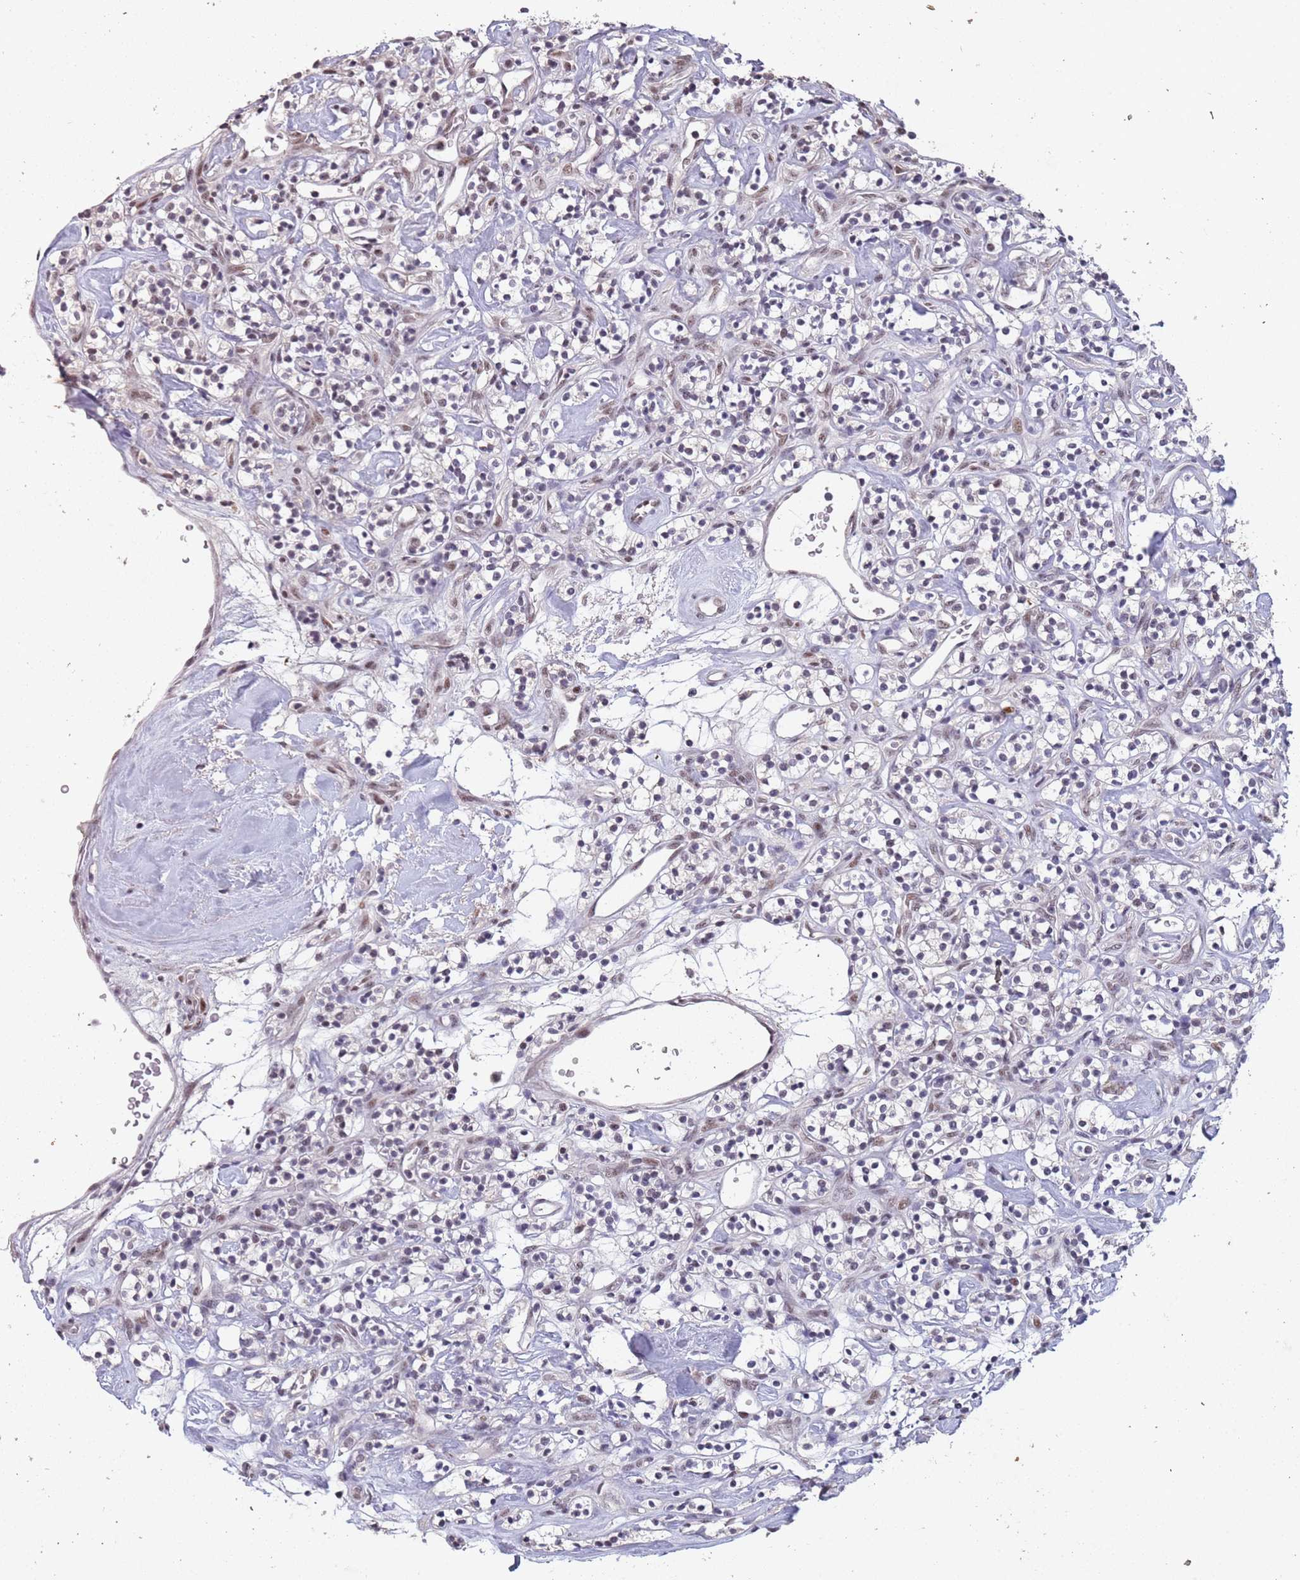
{"staining": {"intensity": "negative", "quantity": "none", "location": "none"}, "tissue": "renal cancer", "cell_type": "Tumor cells", "image_type": "cancer", "snomed": [{"axis": "morphology", "description": "Adenocarcinoma, NOS"}, {"axis": "topography", "description": "Kidney"}], "caption": "Renal cancer stained for a protein using immunohistochemistry reveals no positivity tumor cells.", "gene": "CIZ1", "patient": {"sex": "male", "age": 77}}